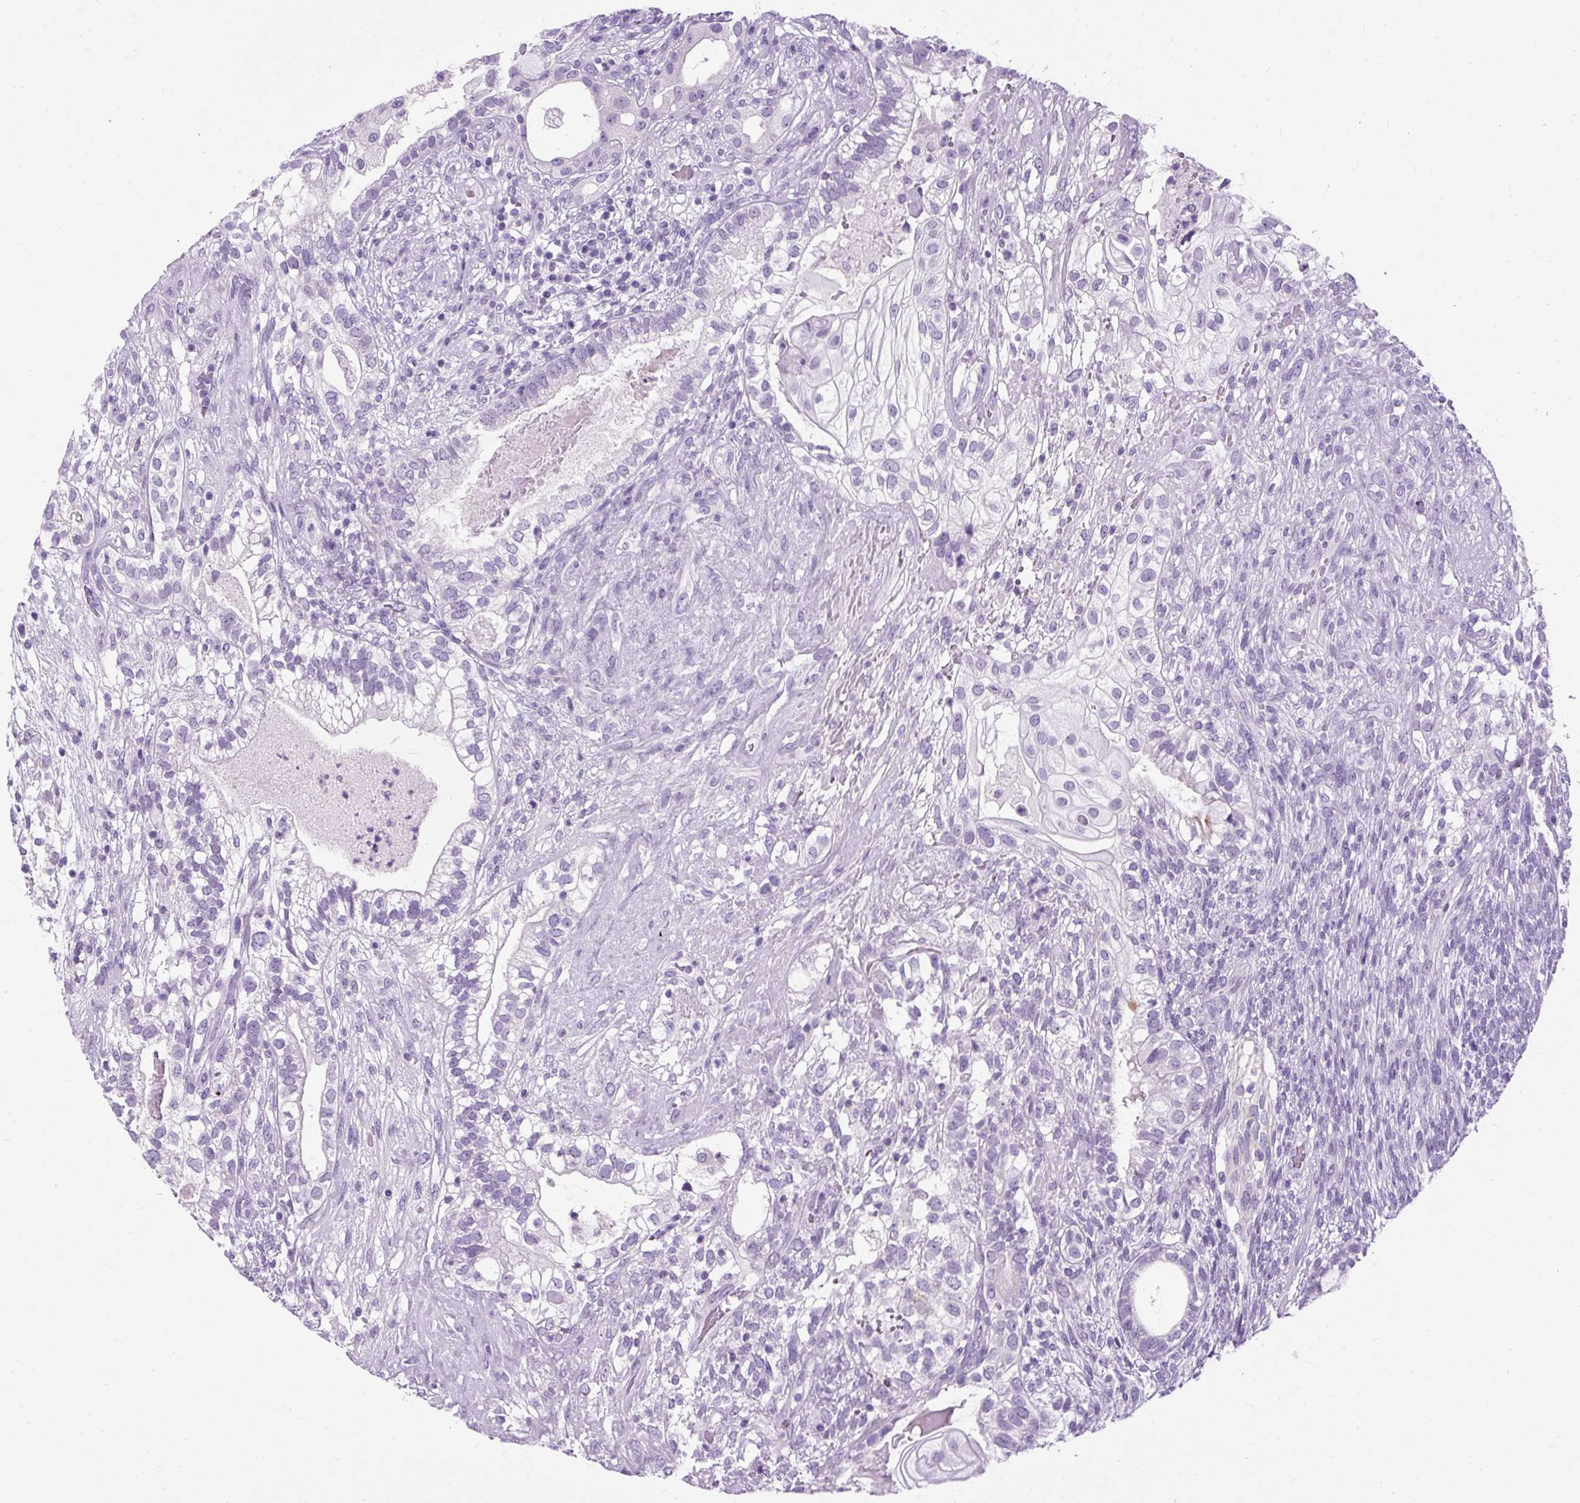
{"staining": {"intensity": "negative", "quantity": "none", "location": "none"}, "tissue": "testis cancer", "cell_type": "Tumor cells", "image_type": "cancer", "snomed": [{"axis": "morphology", "description": "Seminoma, NOS"}, {"axis": "morphology", "description": "Carcinoma, Embryonal, NOS"}, {"axis": "topography", "description": "Testis"}], "caption": "Immunohistochemistry of testis embryonal carcinoma shows no positivity in tumor cells.", "gene": "B3GNT4", "patient": {"sex": "male", "age": 41}}